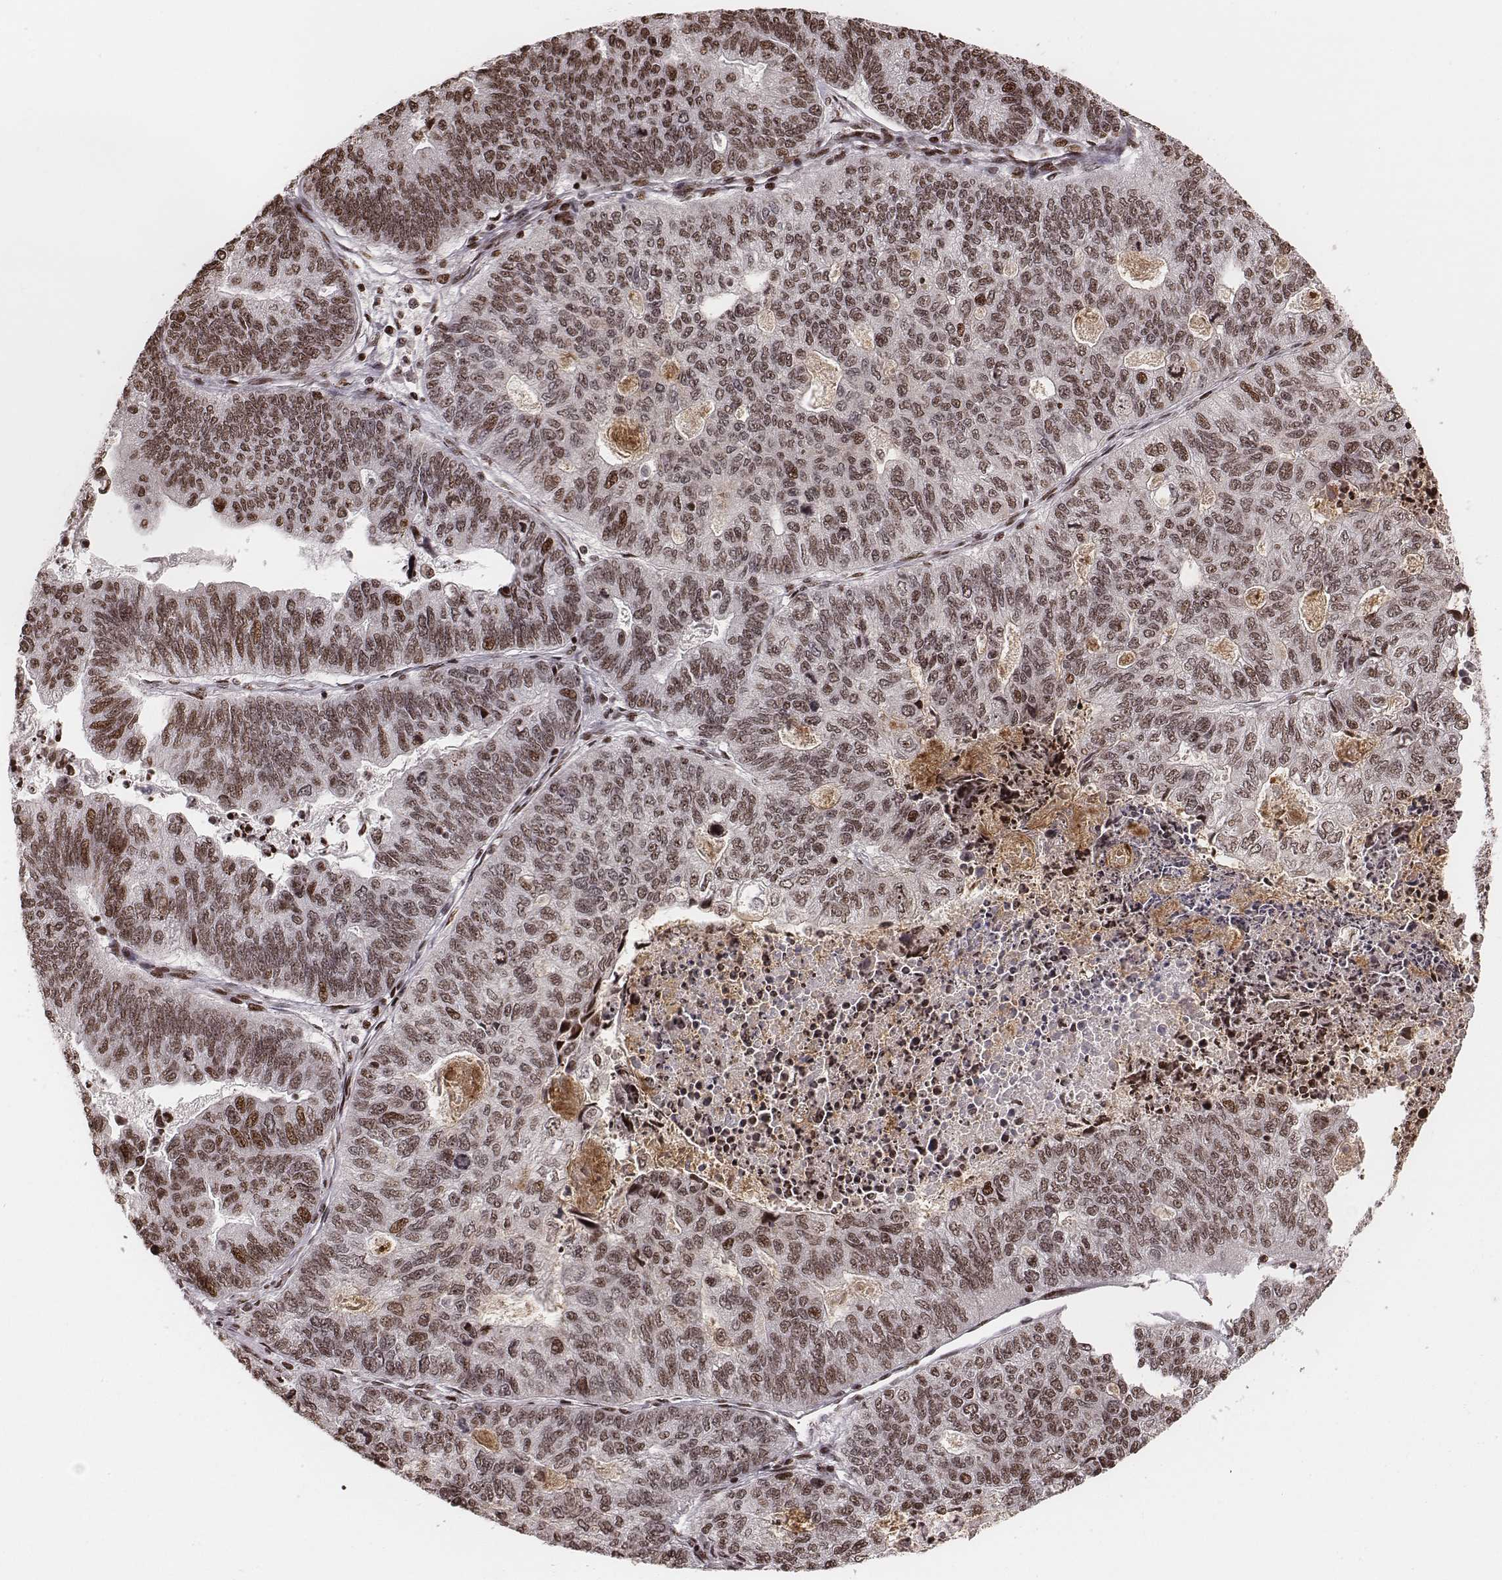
{"staining": {"intensity": "weak", "quantity": "25%-75%", "location": "nuclear"}, "tissue": "stomach cancer", "cell_type": "Tumor cells", "image_type": "cancer", "snomed": [{"axis": "morphology", "description": "Adenocarcinoma, NOS"}, {"axis": "topography", "description": "Stomach, upper"}], "caption": "This photomicrograph demonstrates immunohistochemistry staining of stomach cancer (adenocarcinoma), with low weak nuclear expression in about 25%-75% of tumor cells.", "gene": "VRK3", "patient": {"sex": "female", "age": 67}}